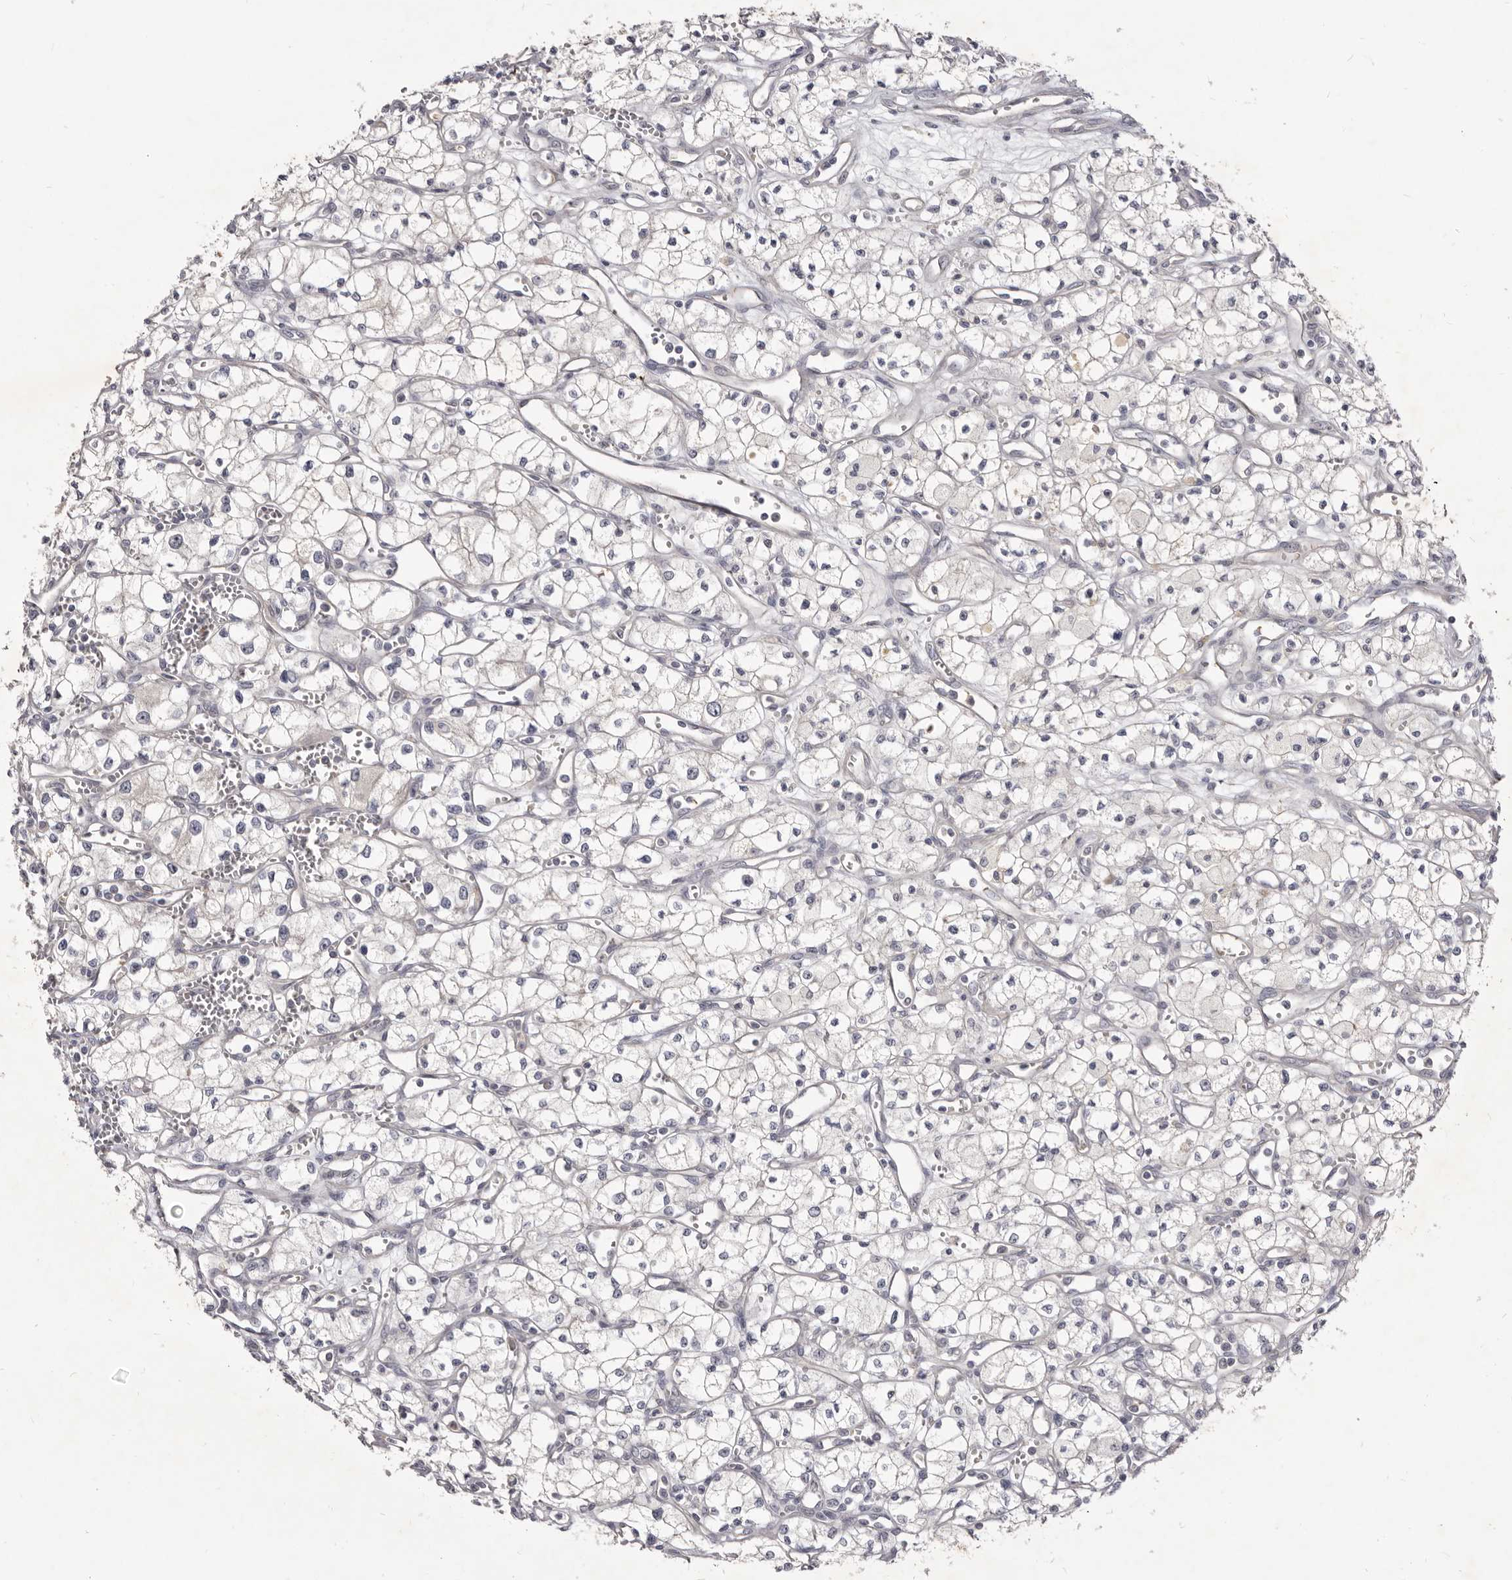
{"staining": {"intensity": "negative", "quantity": "none", "location": "none"}, "tissue": "renal cancer", "cell_type": "Tumor cells", "image_type": "cancer", "snomed": [{"axis": "morphology", "description": "Adenocarcinoma, NOS"}, {"axis": "topography", "description": "Kidney"}], "caption": "Immunohistochemical staining of renal cancer (adenocarcinoma) displays no significant expression in tumor cells.", "gene": "KIF2B", "patient": {"sex": "male", "age": 59}}